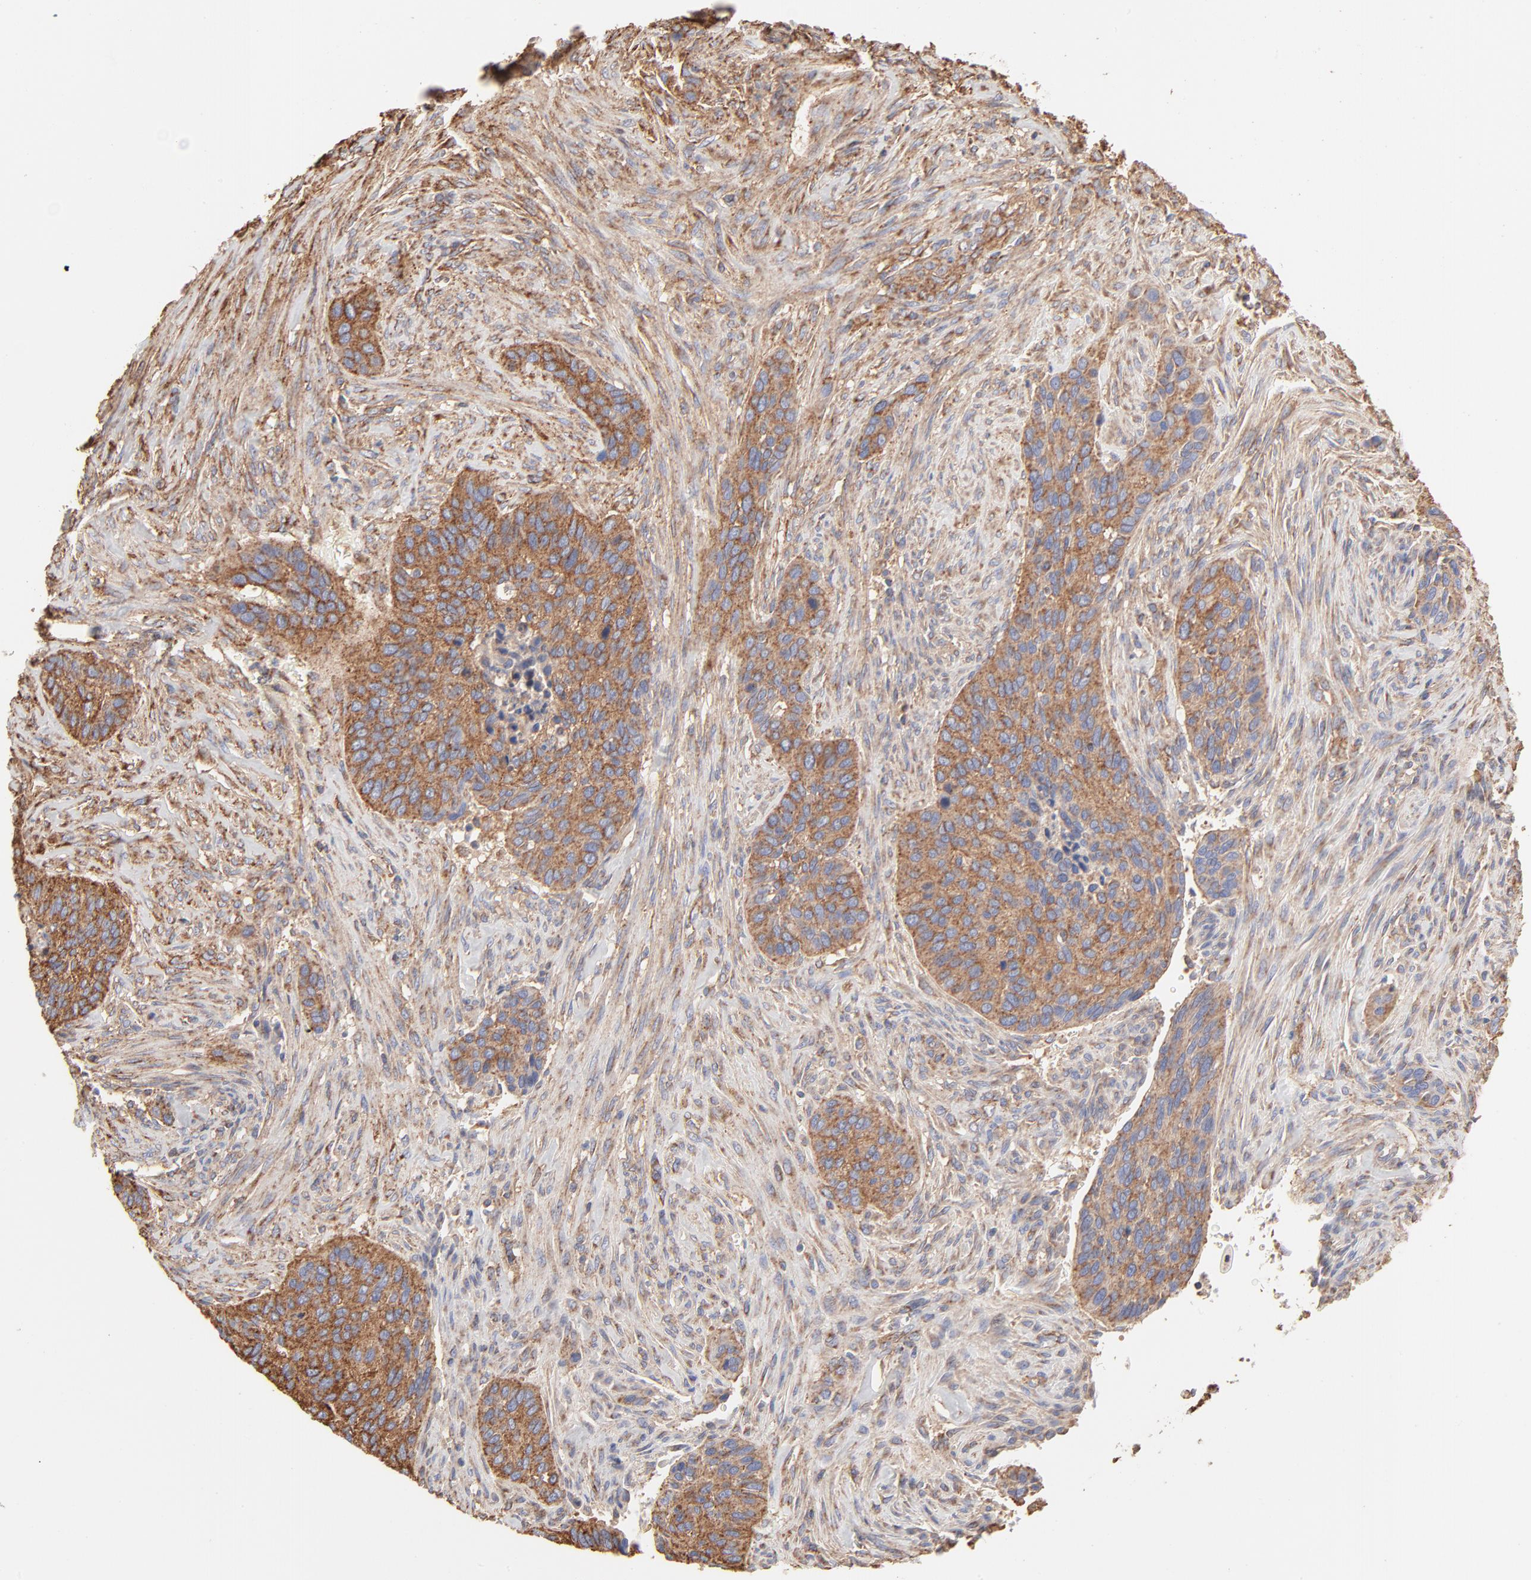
{"staining": {"intensity": "moderate", "quantity": ">75%", "location": "cytoplasmic/membranous"}, "tissue": "cervical cancer", "cell_type": "Tumor cells", "image_type": "cancer", "snomed": [{"axis": "morphology", "description": "Adenocarcinoma, NOS"}, {"axis": "topography", "description": "Cervix"}], "caption": "Immunohistochemistry (IHC) image of cervical cancer stained for a protein (brown), which exhibits medium levels of moderate cytoplasmic/membranous expression in approximately >75% of tumor cells.", "gene": "CLTB", "patient": {"sex": "female", "age": 29}}